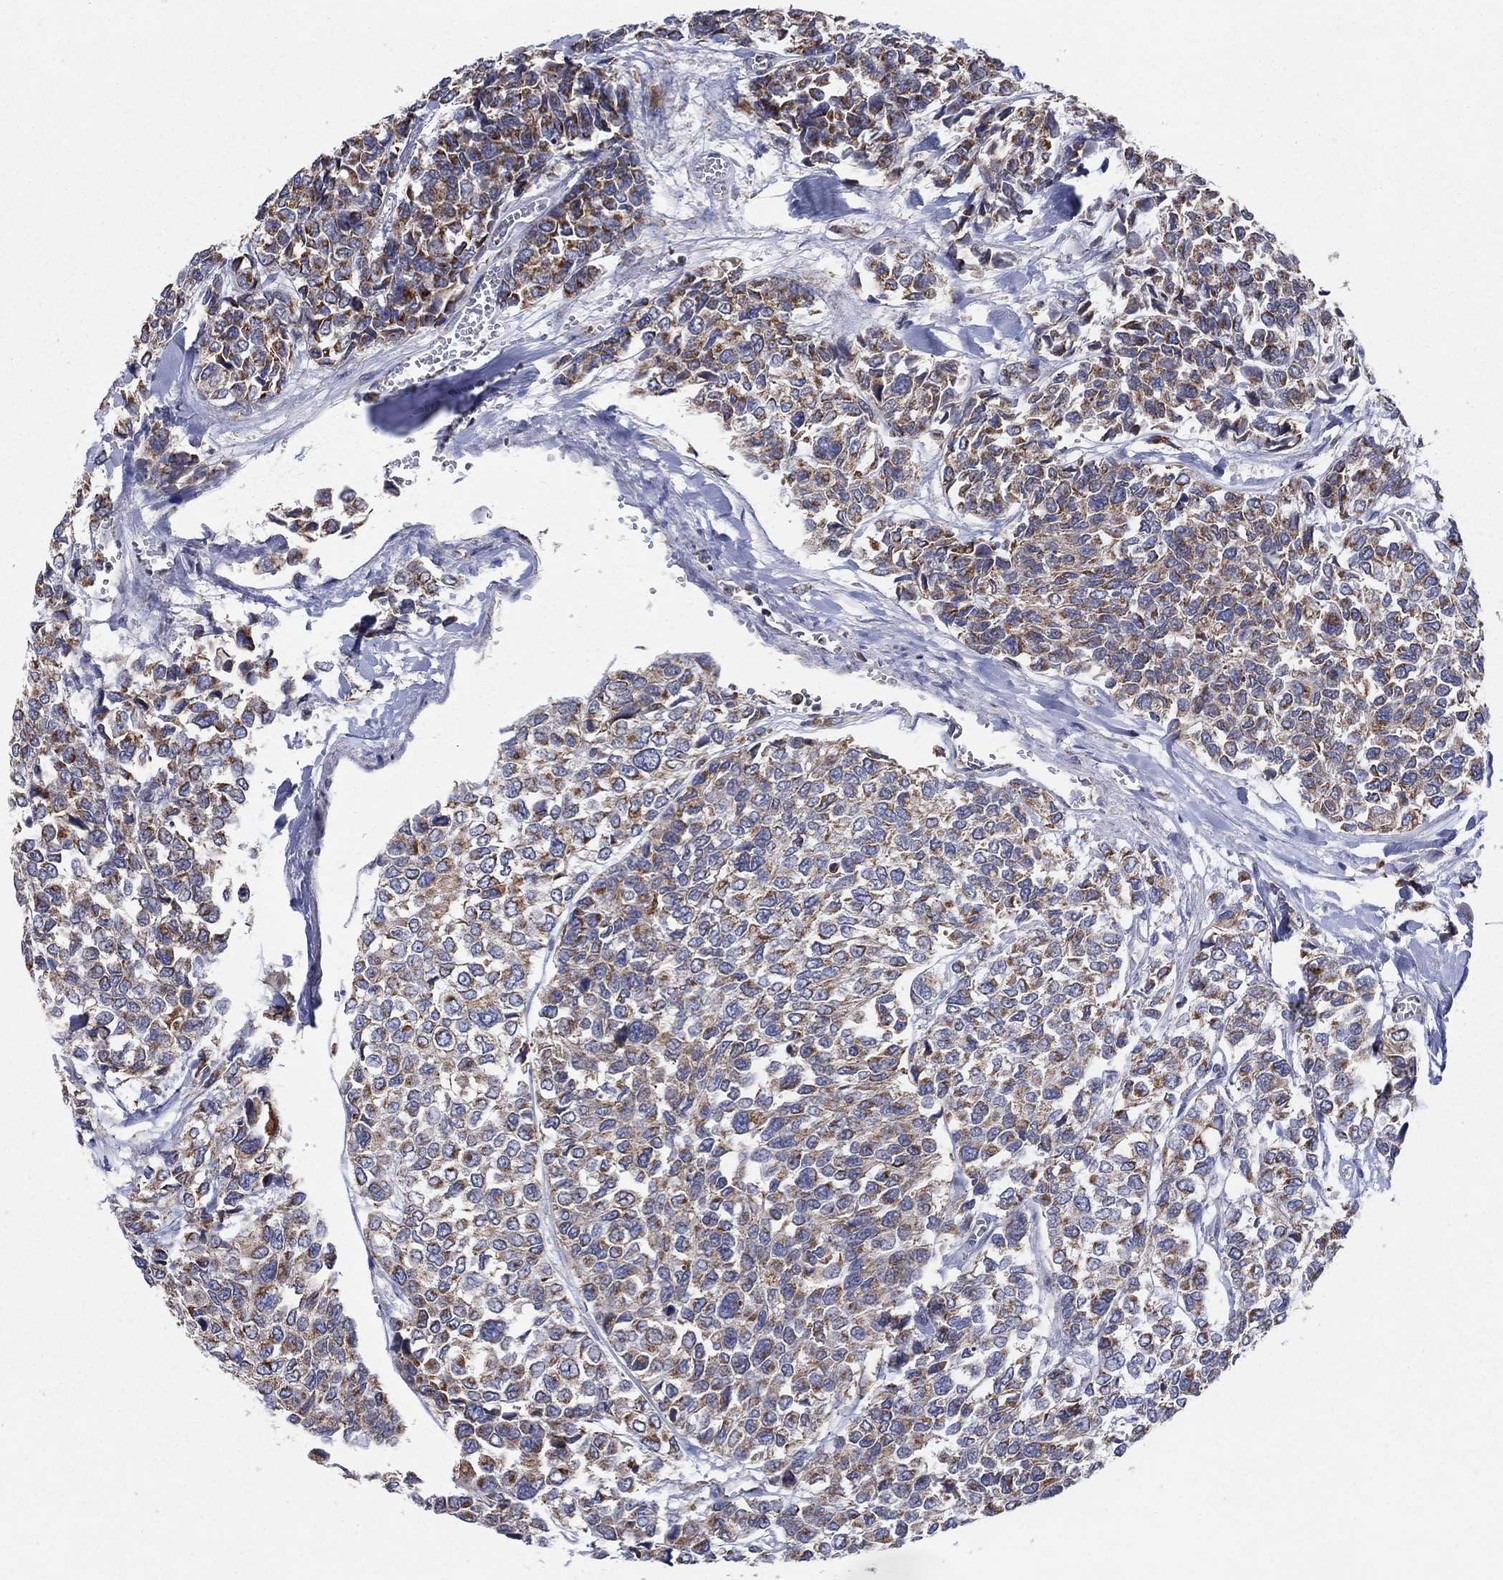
{"staining": {"intensity": "moderate", "quantity": "25%-75%", "location": "cytoplasmic/membranous"}, "tissue": "urothelial cancer", "cell_type": "Tumor cells", "image_type": "cancer", "snomed": [{"axis": "morphology", "description": "Urothelial carcinoma, High grade"}, {"axis": "topography", "description": "Urinary bladder"}], "caption": "A medium amount of moderate cytoplasmic/membranous expression is identified in approximately 25%-75% of tumor cells in urothelial carcinoma (high-grade) tissue.", "gene": "C9orf85", "patient": {"sex": "male", "age": 77}}